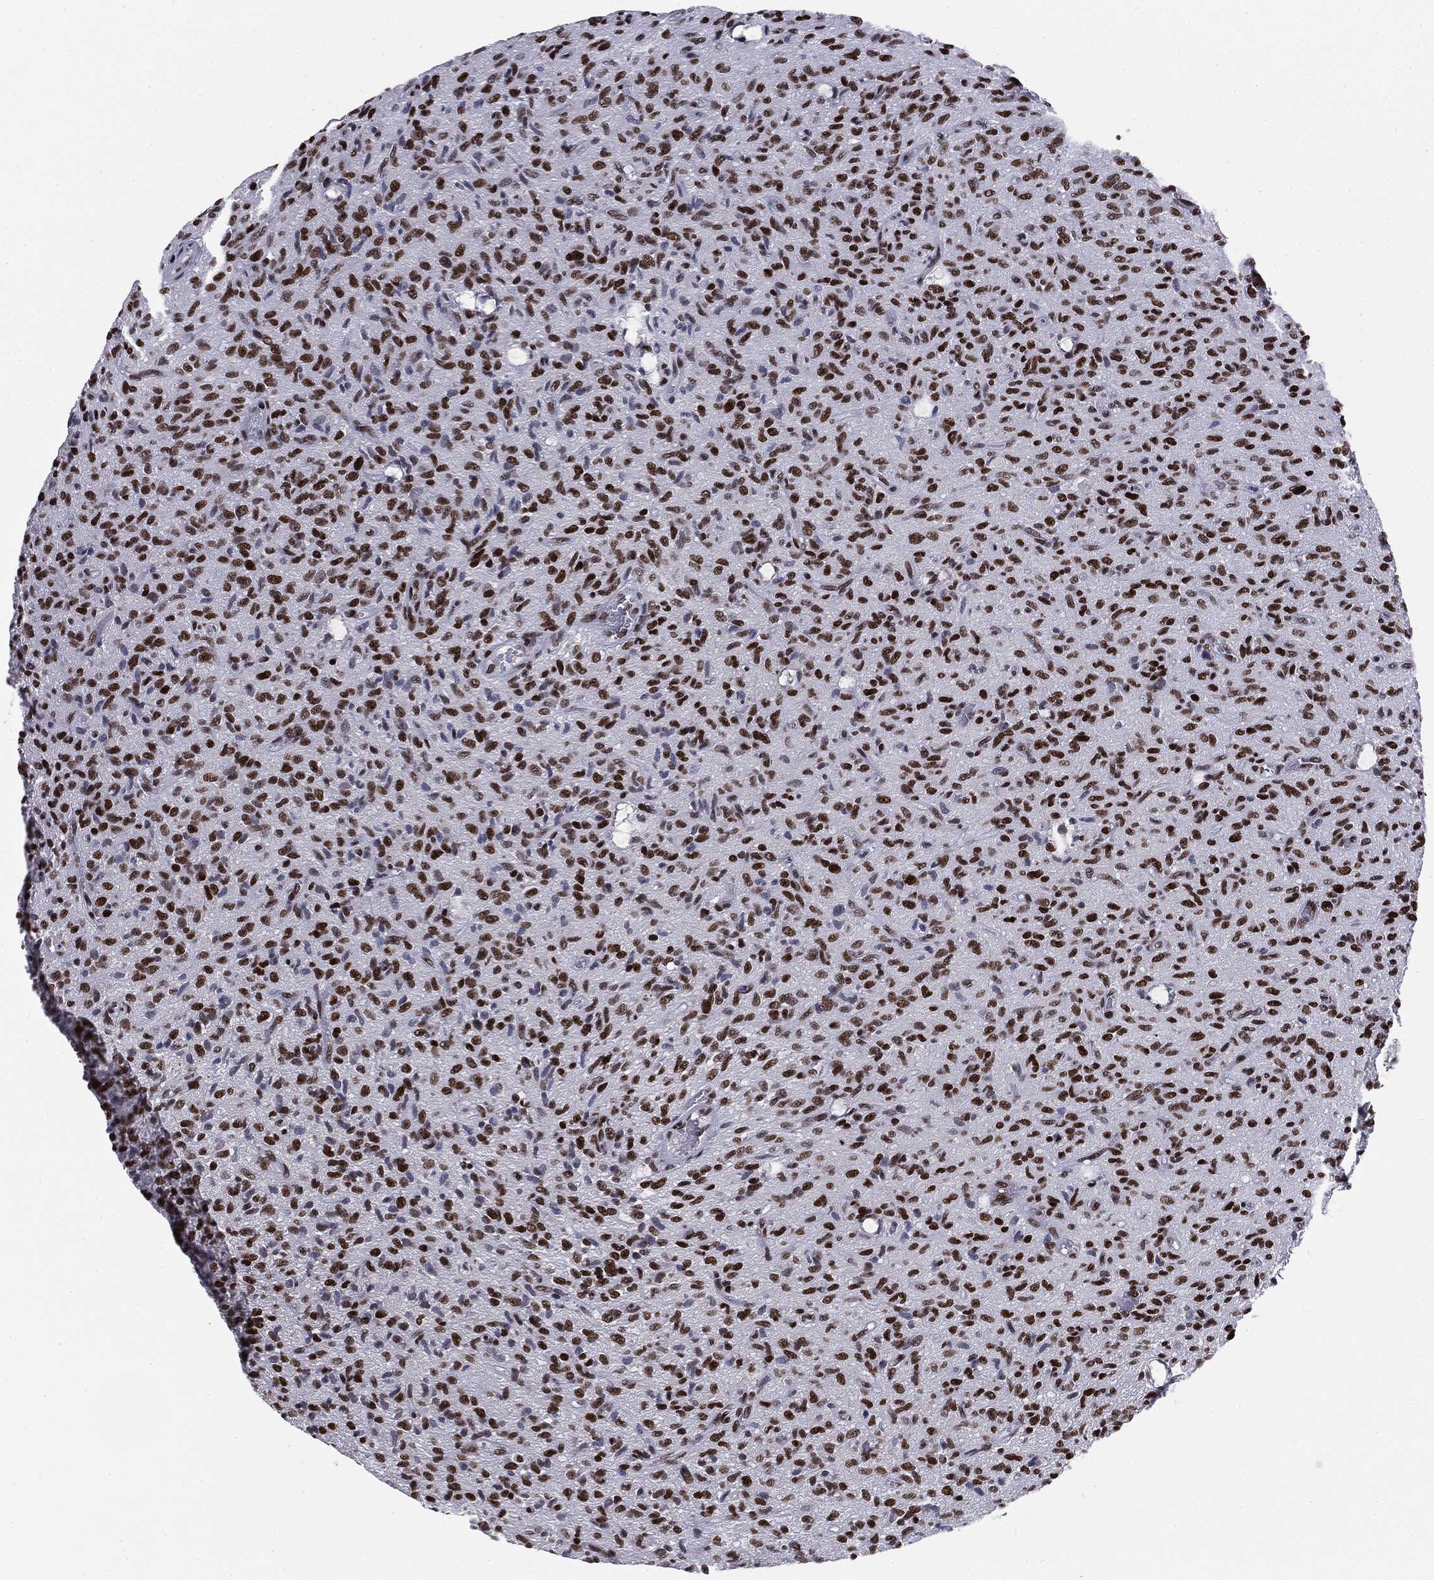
{"staining": {"intensity": "strong", "quantity": ">75%", "location": "nuclear"}, "tissue": "glioma", "cell_type": "Tumor cells", "image_type": "cancer", "snomed": [{"axis": "morphology", "description": "Glioma, malignant, High grade"}, {"axis": "topography", "description": "Brain"}], "caption": "Tumor cells exhibit strong nuclear positivity in approximately >75% of cells in glioma. Ihc stains the protein of interest in brown and the nuclei are stained blue.", "gene": "MDC1", "patient": {"sex": "male", "age": 64}}